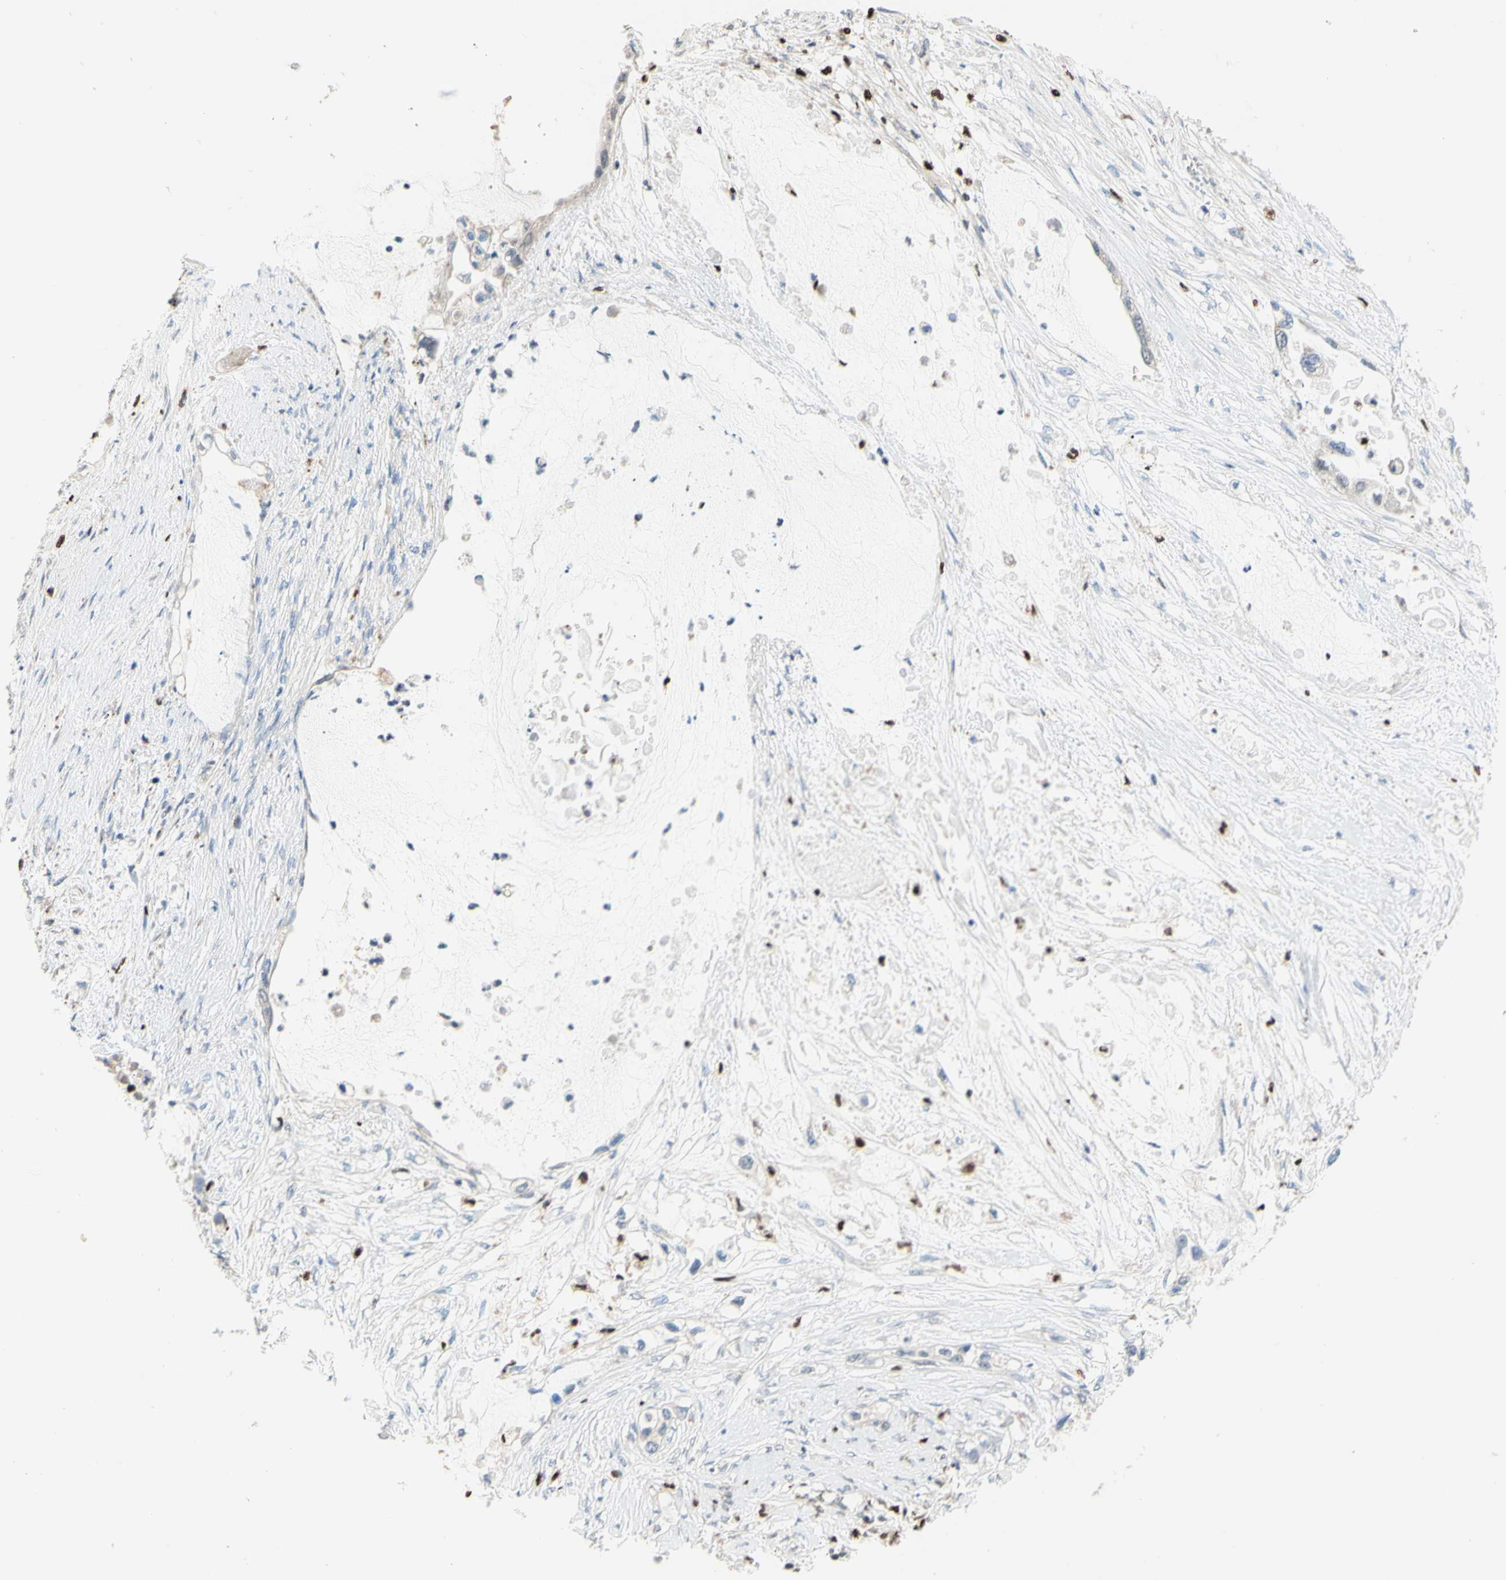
{"staining": {"intensity": "moderate", "quantity": "25%-75%", "location": "cytoplasmic/membranous,nuclear"}, "tissue": "pancreatic cancer", "cell_type": "Tumor cells", "image_type": "cancer", "snomed": [{"axis": "morphology", "description": "Adenocarcinoma, NOS"}, {"axis": "topography", "description": "Pancreas"}], "caption": "The histopathology image demonstrates immunohistochemical staining of pancreatic cancer. There is moderate cytoplasmic/membranous and nuclear staining is identified in approximately 25%-75% of tumor cells. (Brightfield microscopy of DAB IHC at high magnification).", "gene": "EED", "patient": {"sex": "female", "age": 70}}